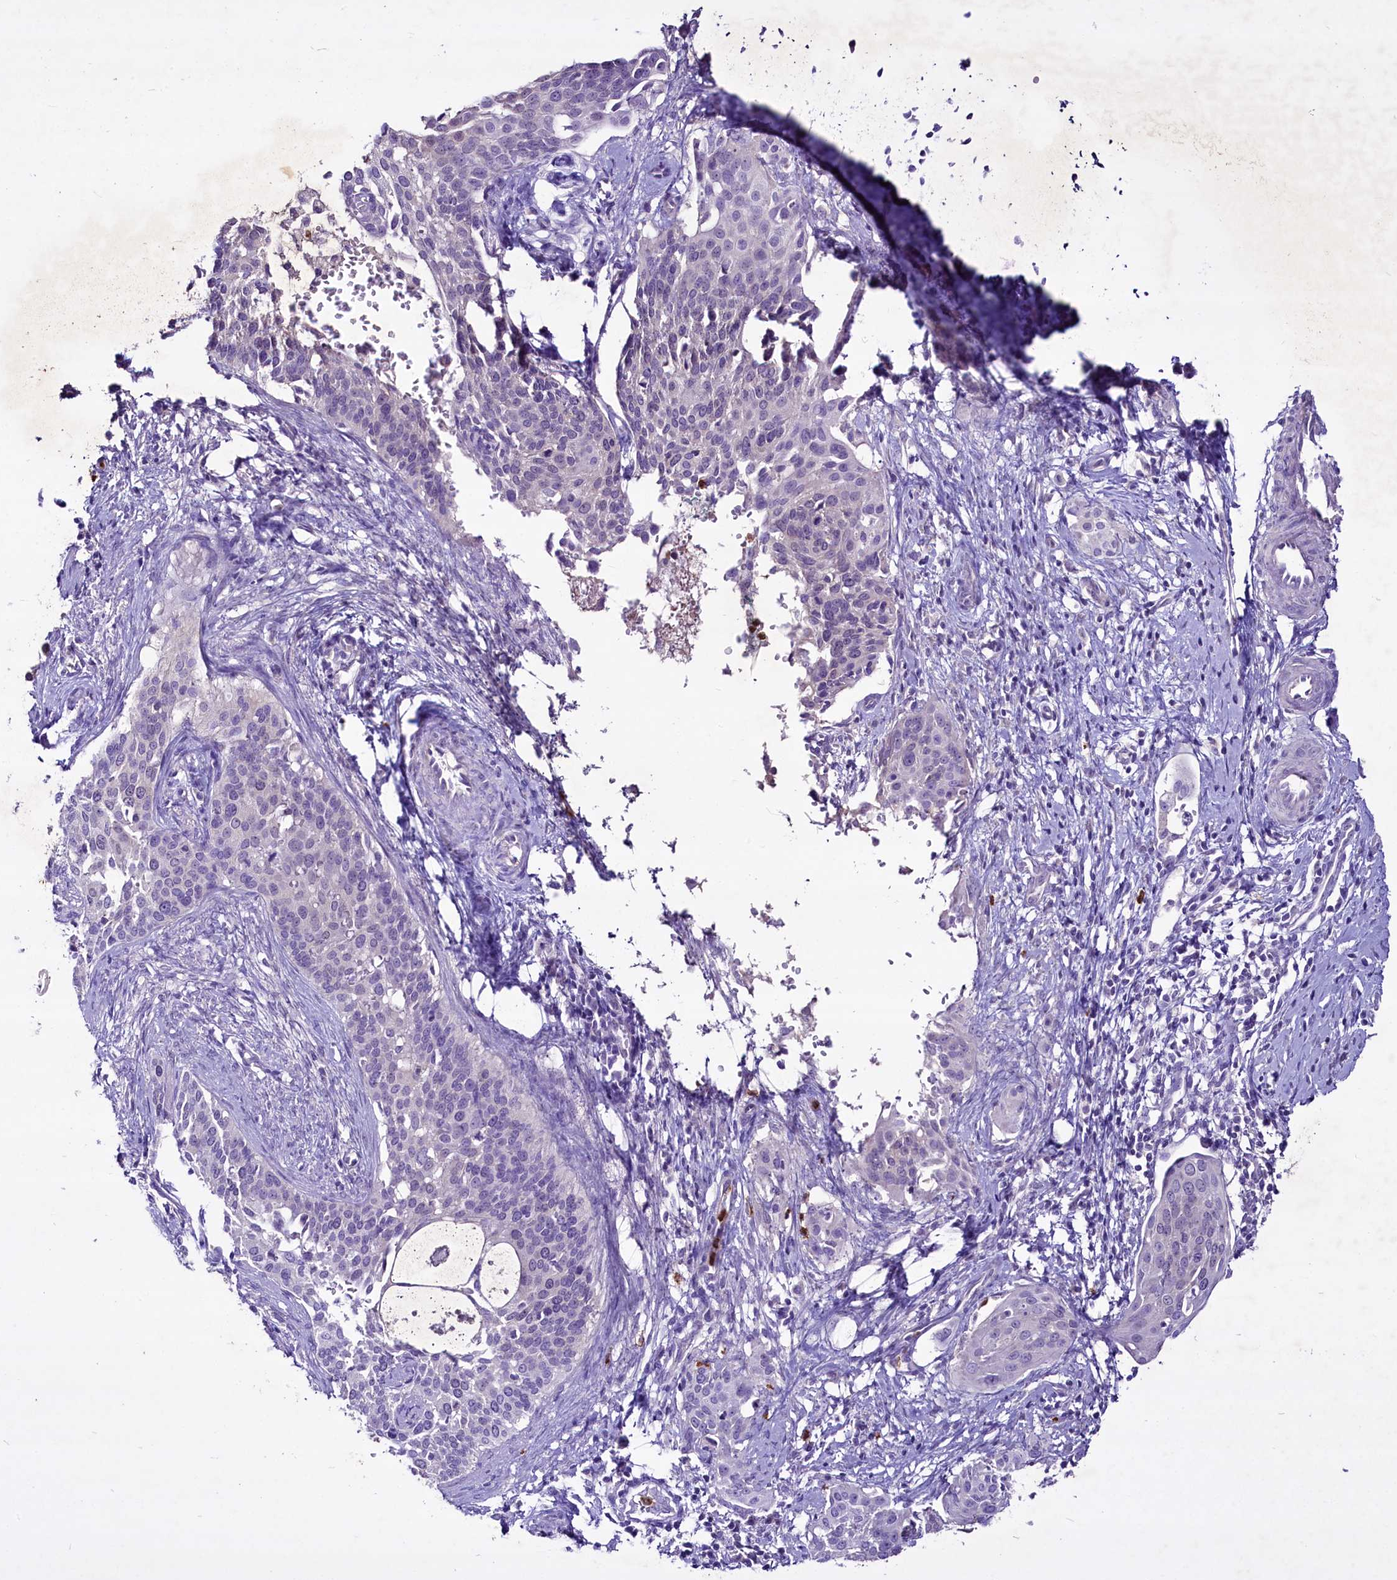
{"staining": {"intensity": "negative", "quantity": "none", "location": "none"}, "tissue": "cervical cancer", "cell_type": "Tumor cells", "image_type": "cancer", "snomed": [{"axis": "morphology", "description": "Squamous cell carcinoma, NOS"}, {"axis": "topography", "description": "Cervix"}], "caption": "An IHC image of cervical squamous cell carcinoma is shown. There is no staining in tumor cells of cervical squamous cell carcinoma.", "gene": "FAM209B", "patient": {"sex": "female", "age": 44}}